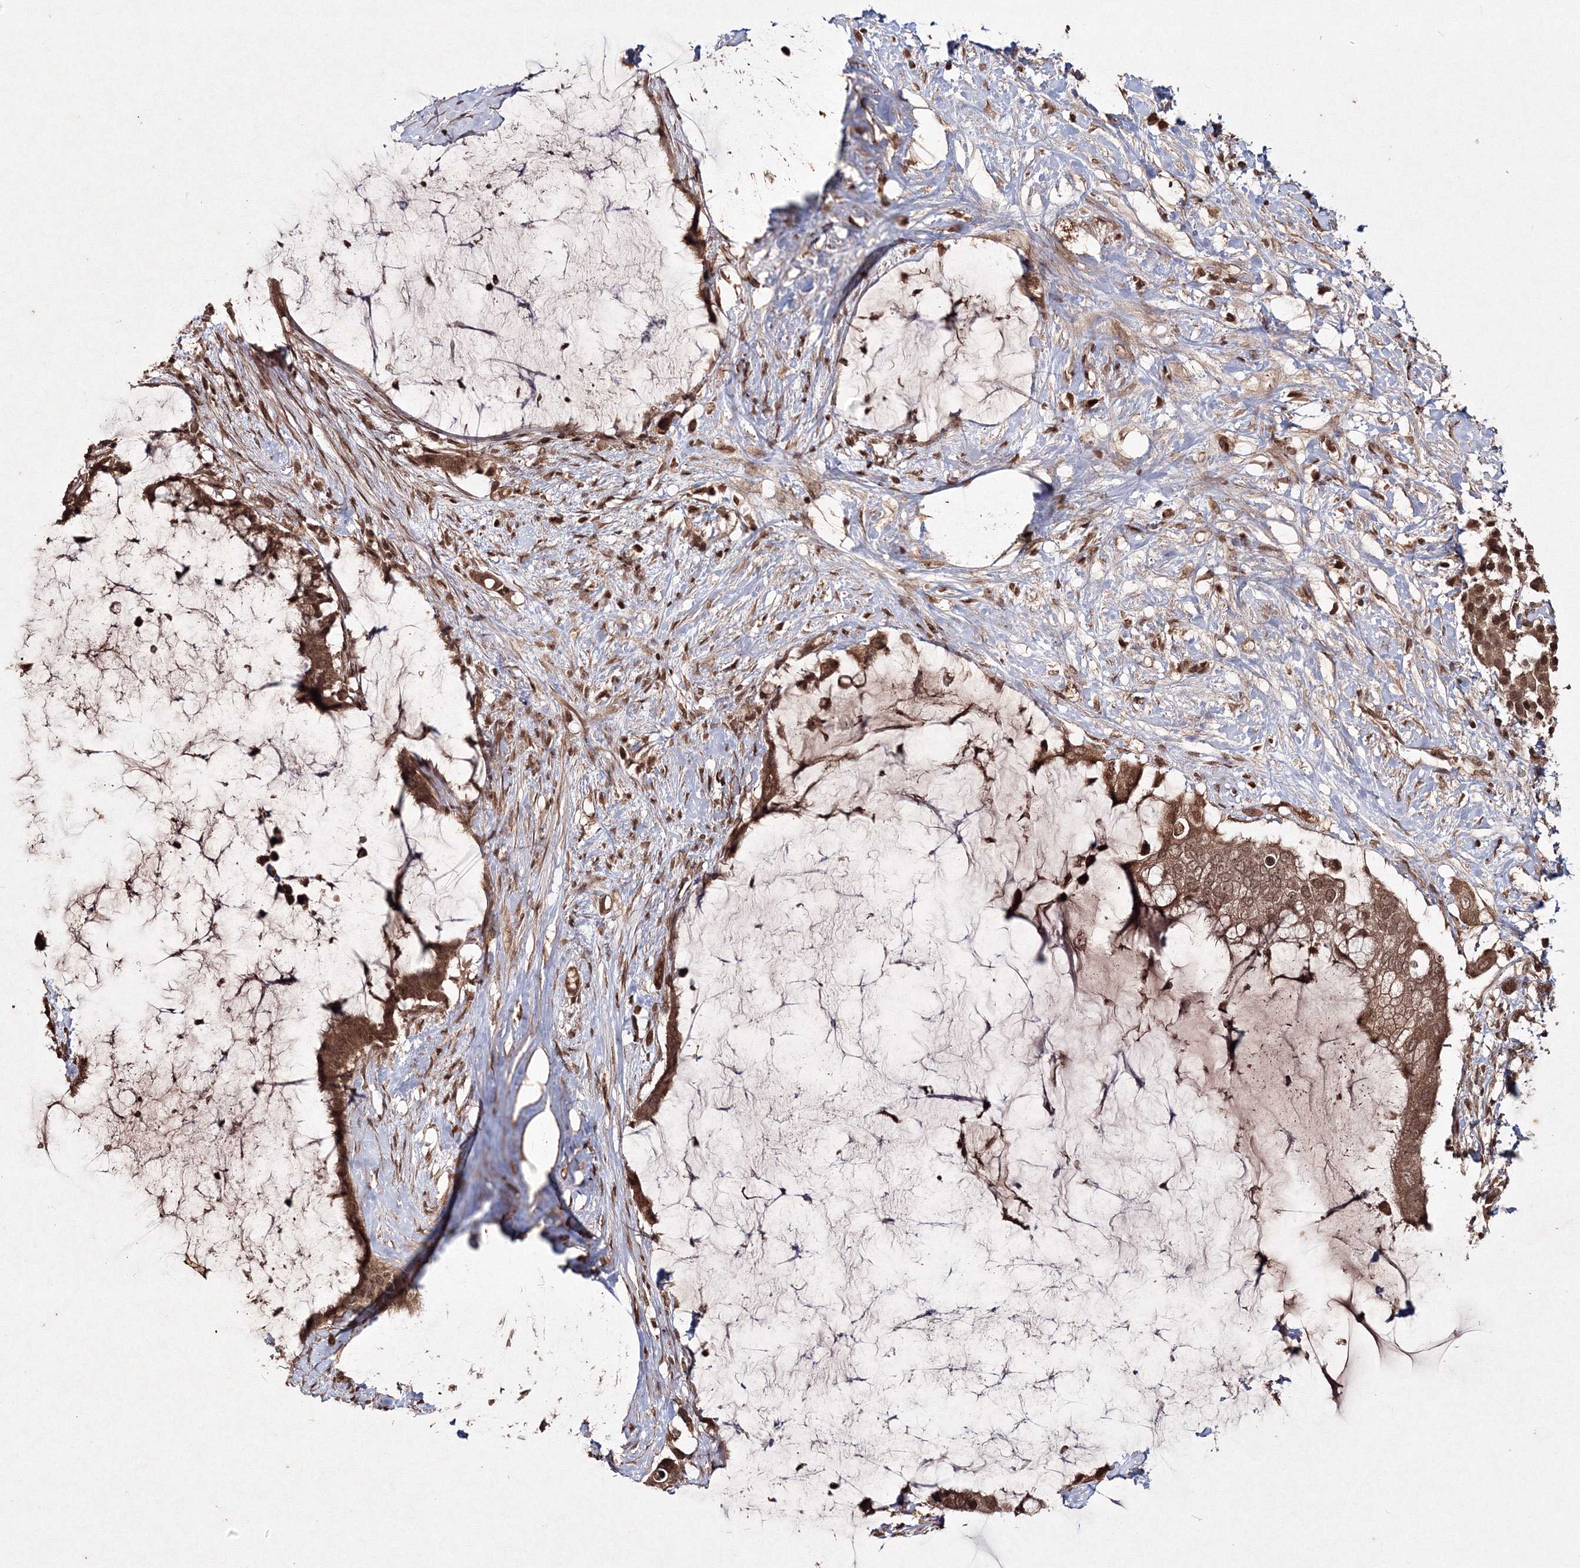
{"staining": {"intensity": "strong", "quantity": ">75%", "location": "cytoplasmic/membranous,nuclear"}, "tissue": "pancreatic cancer", "cell_type": "Tumor cells", "image_type": "cancer", "snomed": [{"axis": "morphology", "description": "Adenocarcinoma, NOS"}, {"axis": "topography", "description": "Pancreas"}], "caption": "This photomicrograph displays pancreatic cancer stained with IHC to label a protein in brown. The cytoplasmic/membranous and nuclear of tumor cells show strong positivity for the protein. Nuclei are counter-stained blue.", "gene": "PEX13", "patient": {"sex": "male", "age": 41}}